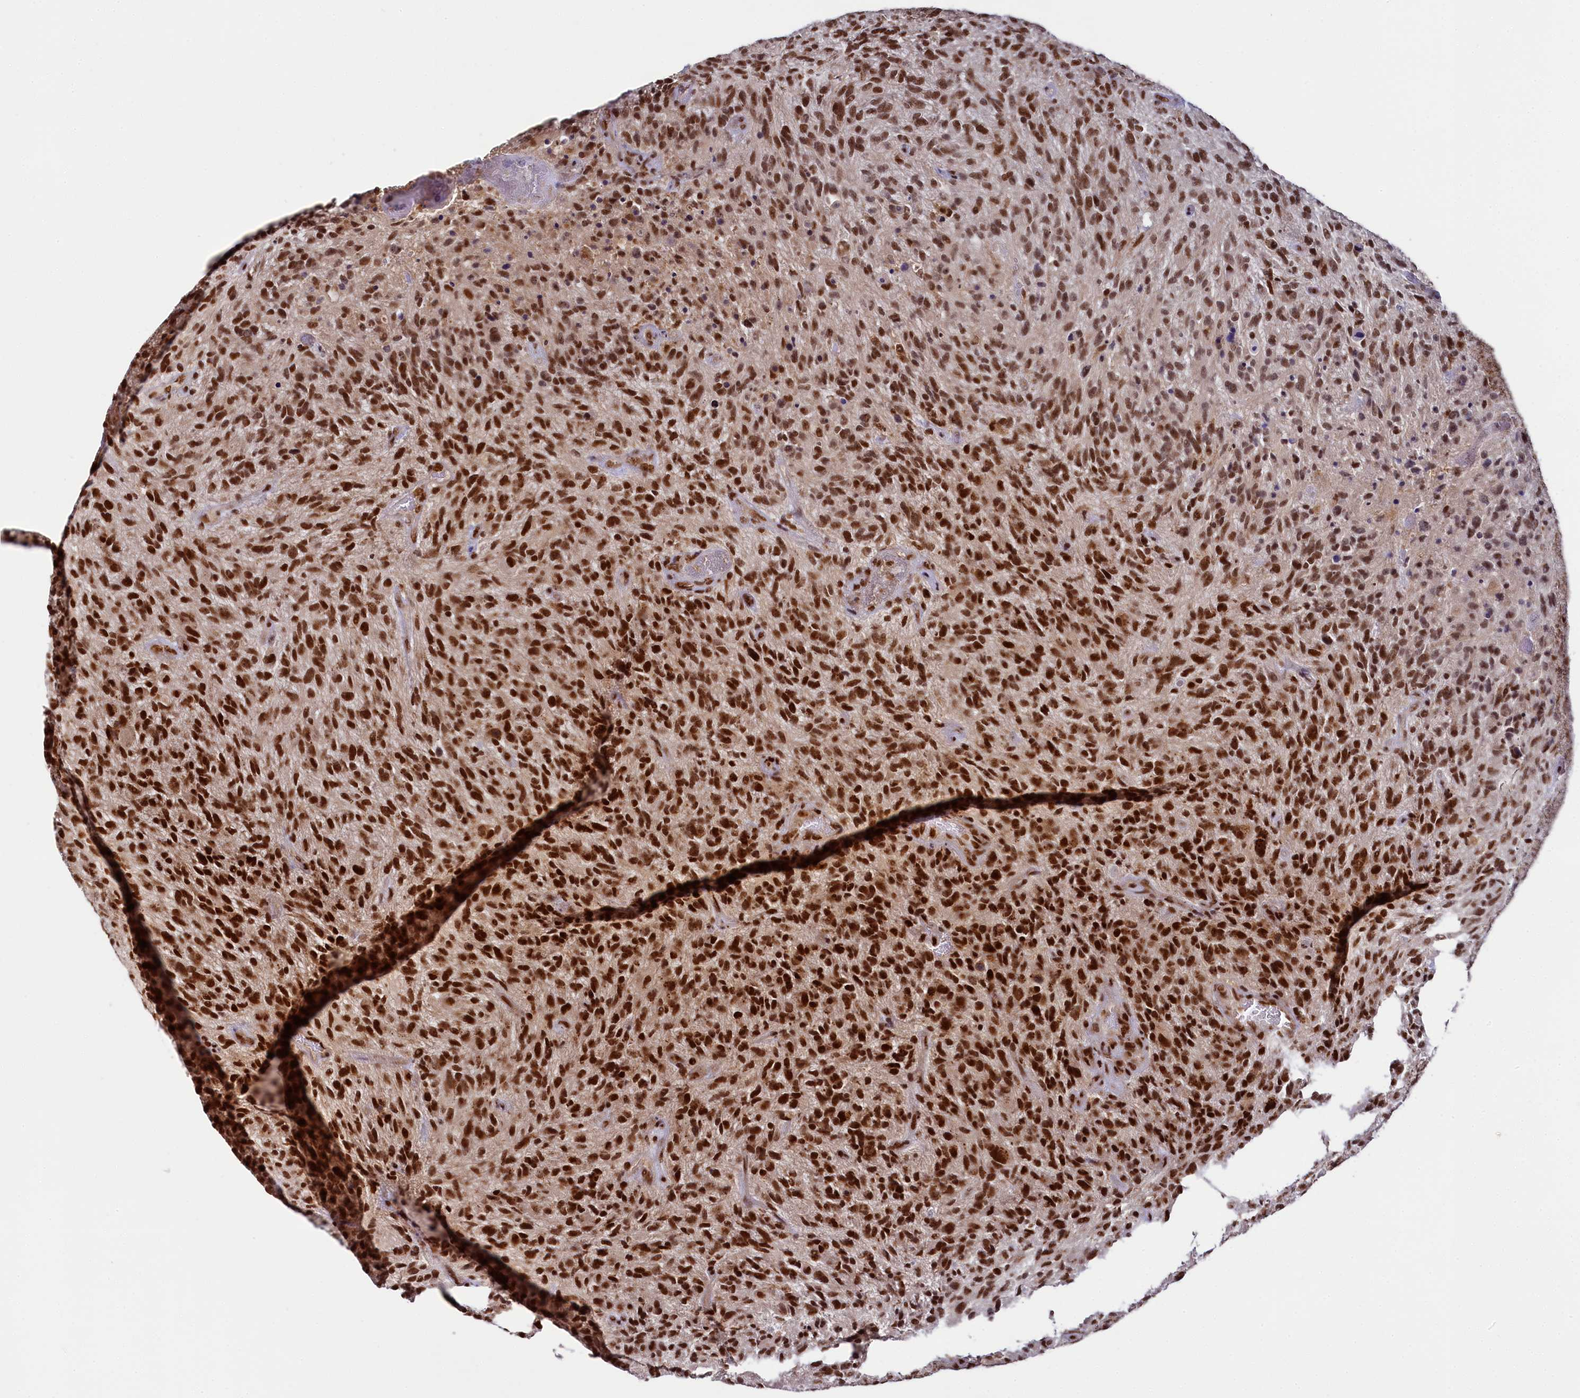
{"staining": {"intensity": "strong", "quantity": ">75%", "location": "nuclear"}, "tissue": "glioma", "cell_type": "Tumor cells", "image_type": "cancer", "snomed": [{"axis": "morphology", "description": "Glioma, malignant, High grade"}, {"axis": "topography", "description": "Brain"}], "caption": "A high-resolution image shows IHC staining of glioma, which reveals strong nuclear expression in about >75% of tumor cells.", "gene": "PPHLN1", "patient": {"sex": "male", "age": 47}}